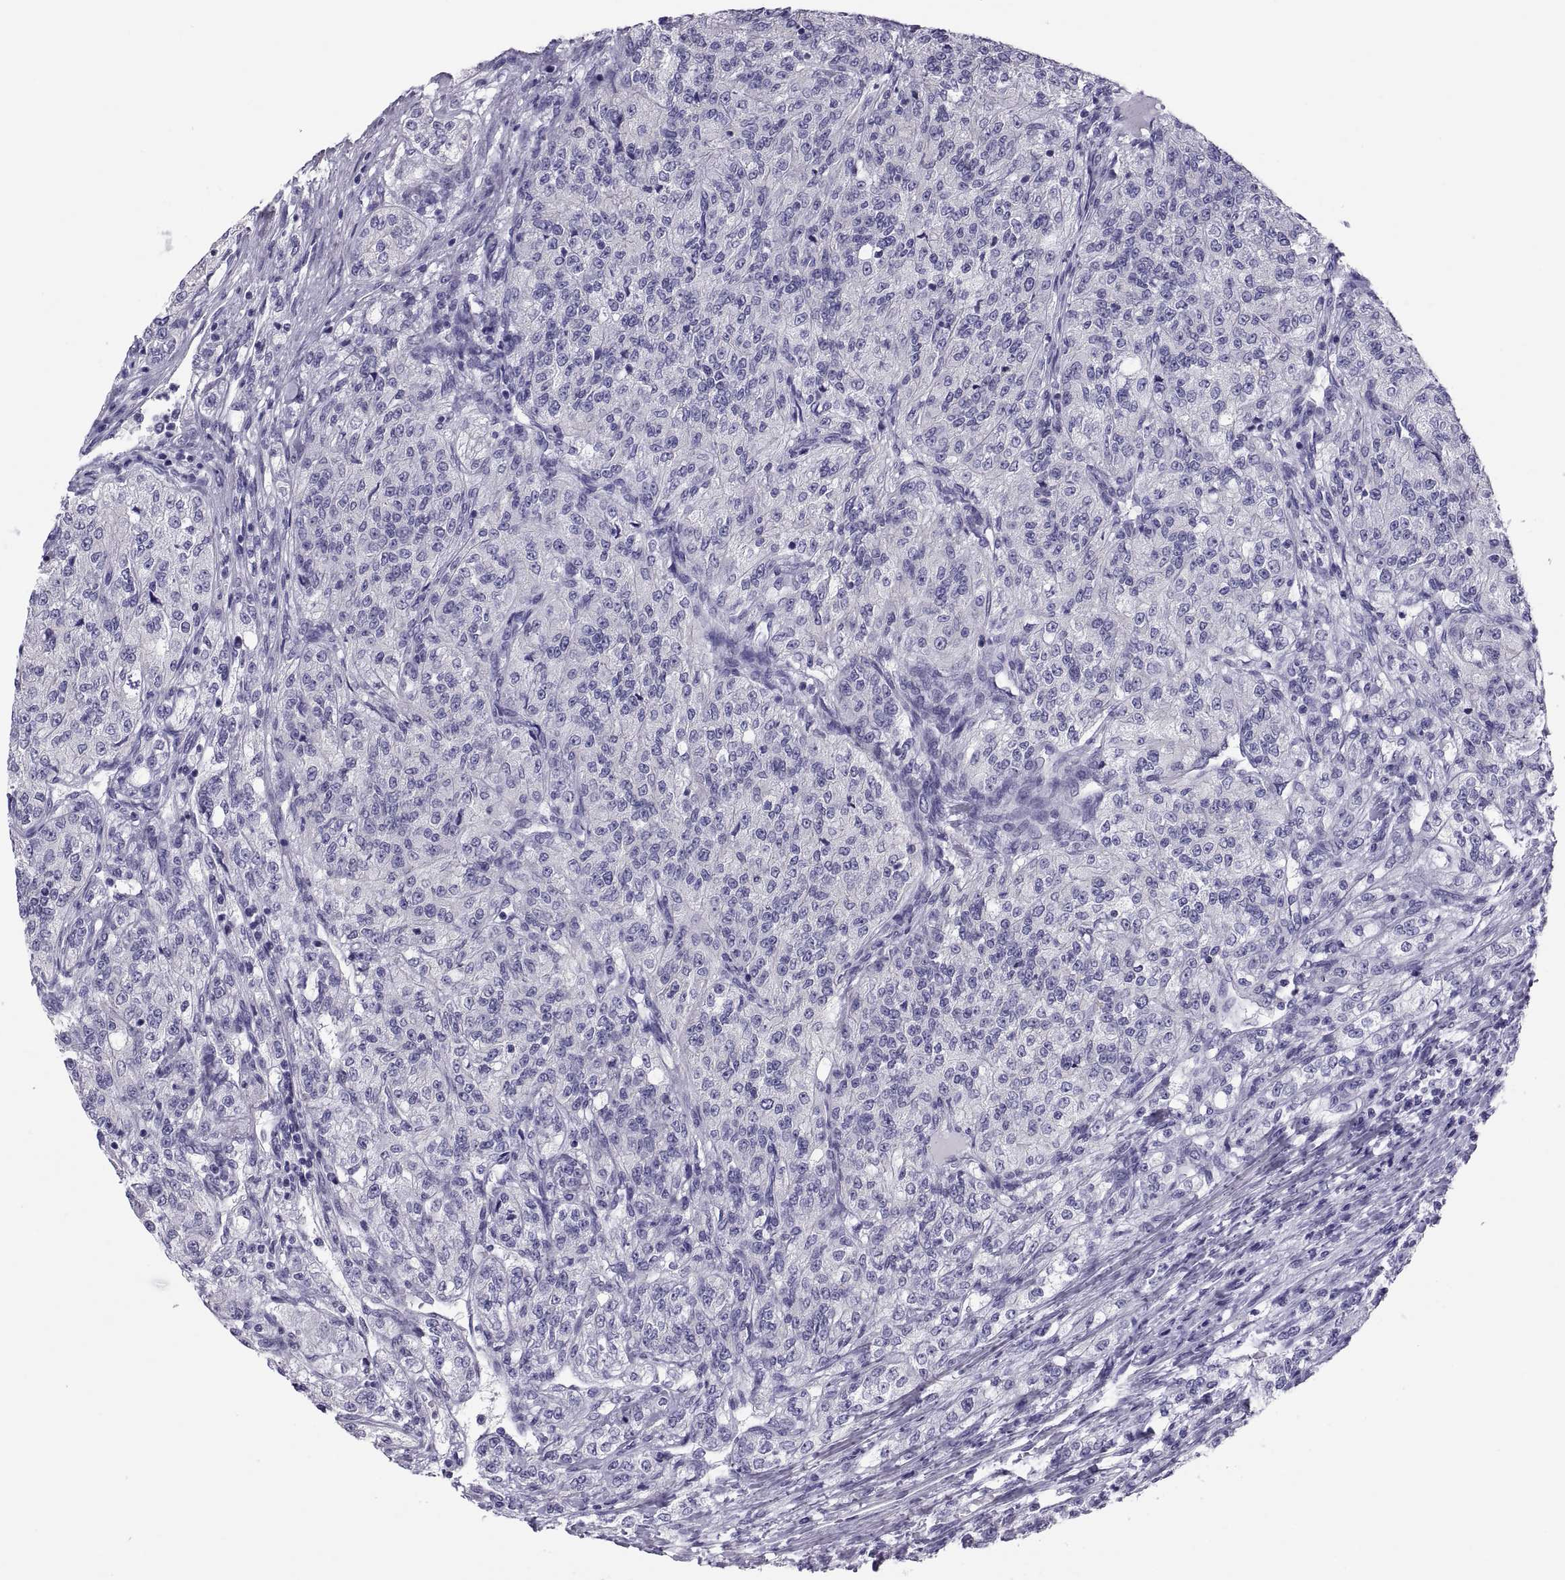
{"staining": {"intensity": "negative", "quantity": "none", "location": "none"}, "tissue": "renal cancer", "cell_type": "Tumor cells", "image_type": "cancer", "snomed": [{"axis": "morphology", "description": "Adenocarcinoma, NOS"}, {"axis": "topography", "description": "Kidney"}], "caption": "DAB immunohistochemical staining of human renal cancer displays no significant staining in tumor cells. (DAB IHC with hematoxylin counter stain).", "gene": "RNASE12", "patient": {"sex": "female", "age": 63}}